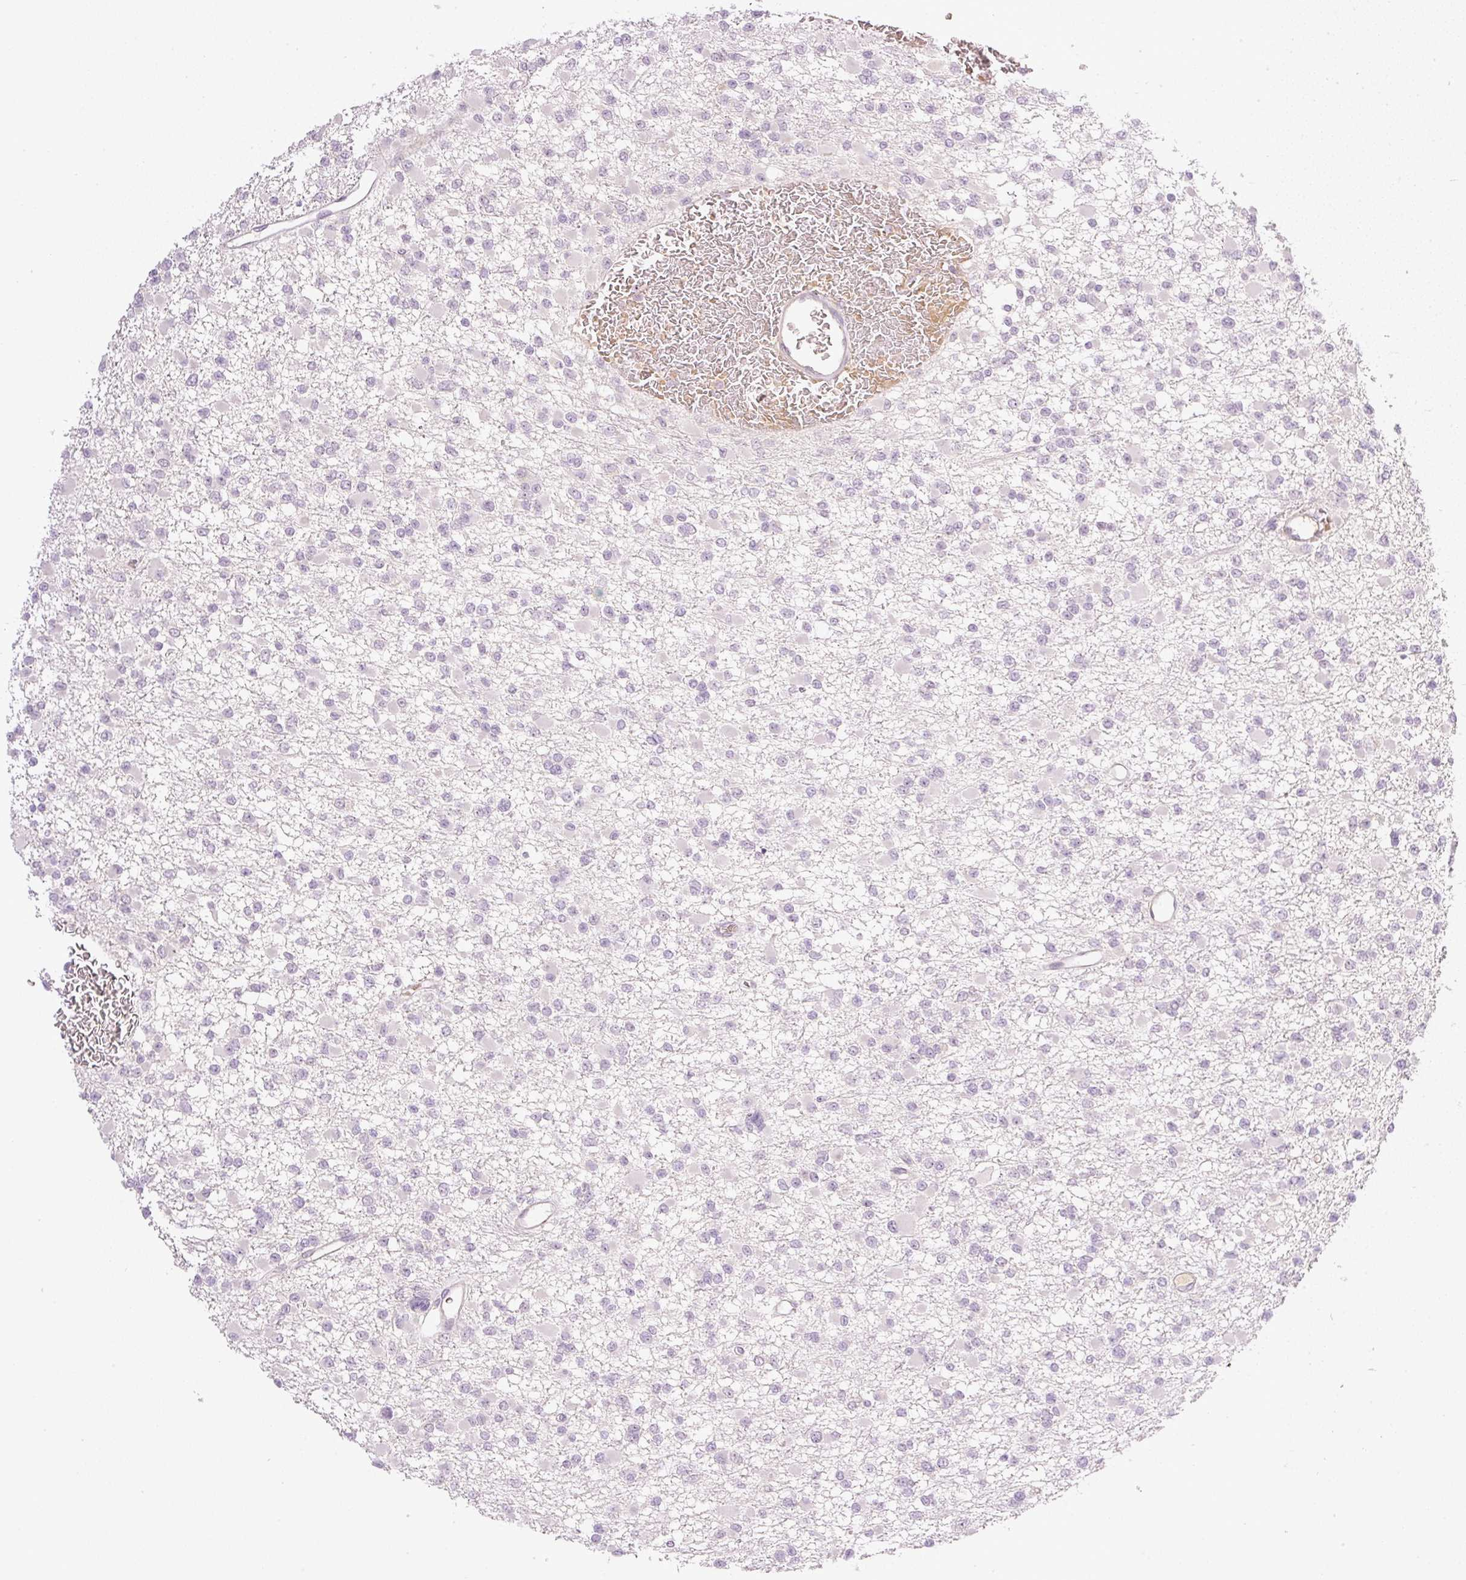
{"staining": {"intensity": "negative", "quantity": "none", "location": "none"}, "tissue": "glioma", "cell_type": "Tumor cells", "image_type": "cancer", "snomed": [{"axis": "morphology", "description": "Glioma, malignant, Low grade"}, {"axis": "topography", "description": "Brain"}], "caption": "An immunohistochemistry (IHC) image of glioma is shown. There is no staining in tumor cells of glioma.", "gene": "AAR2", "patient": {"sex": "female", "age": 22}}